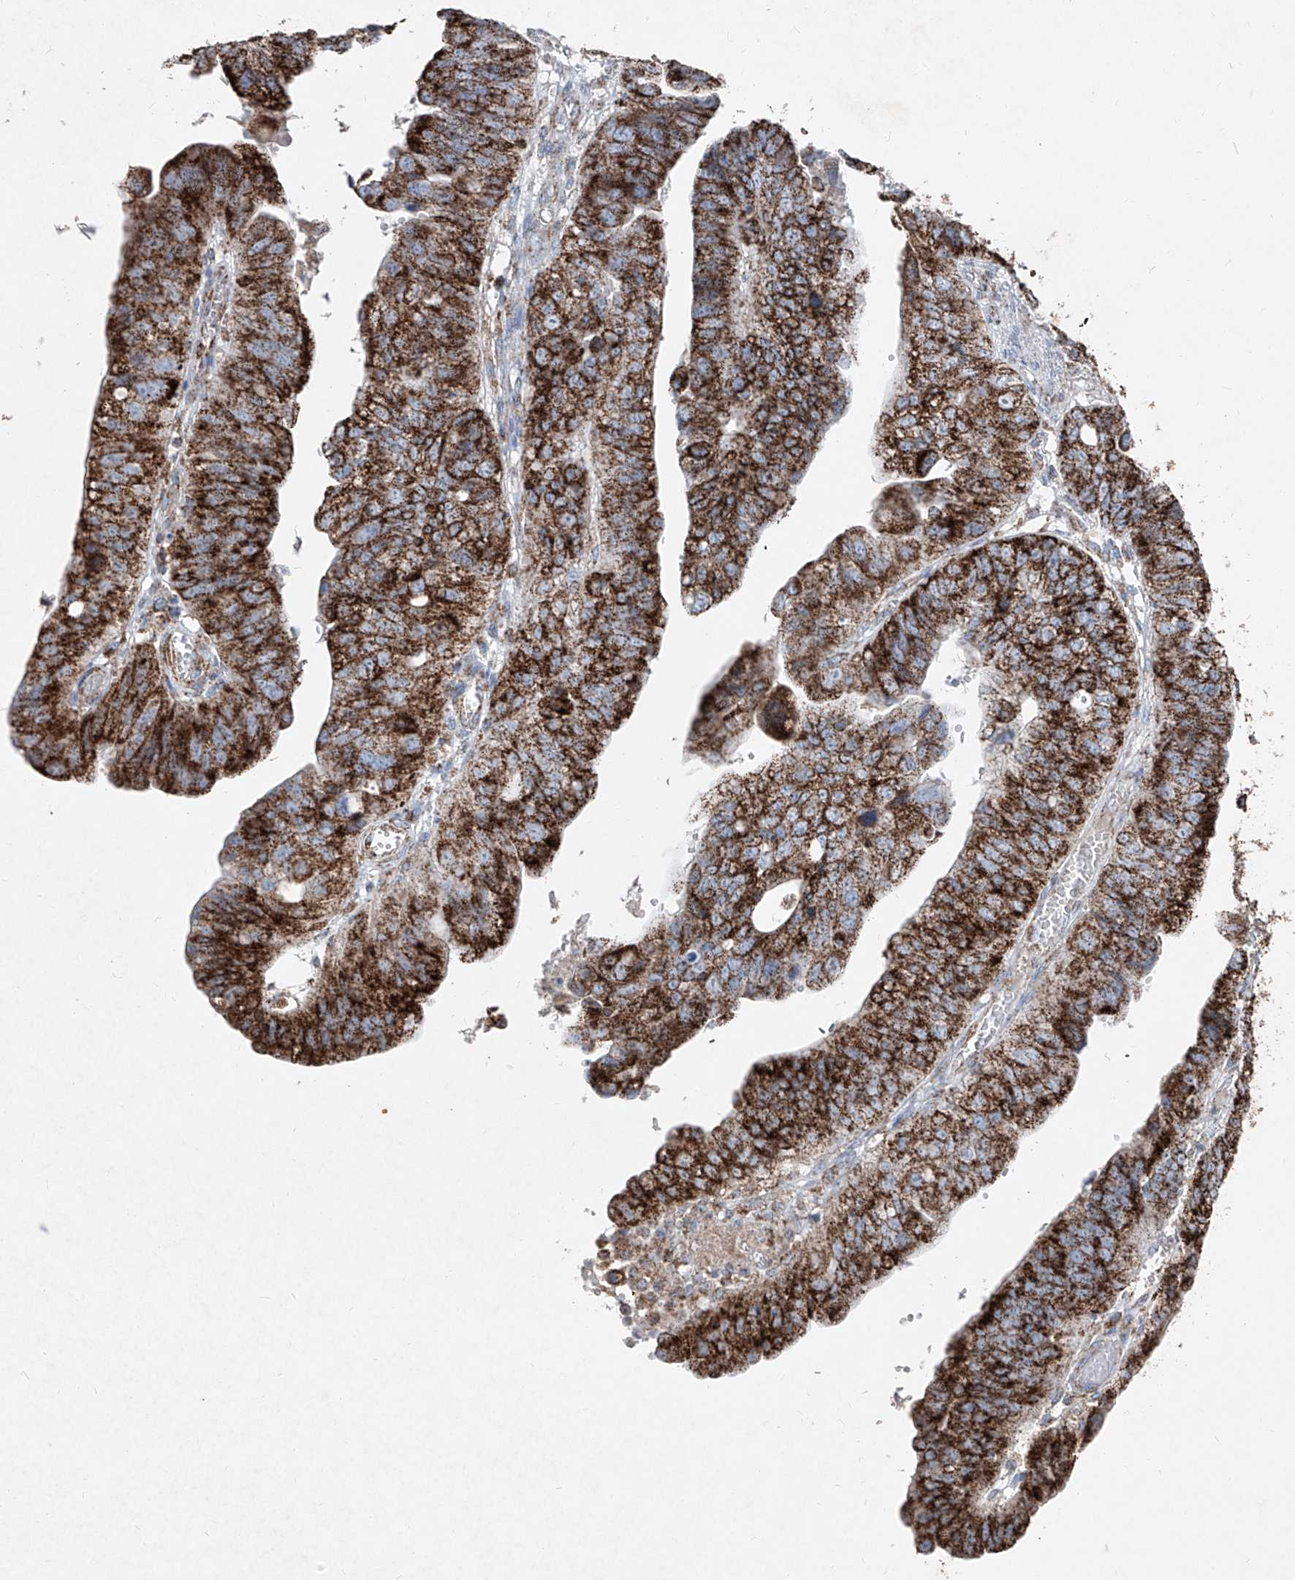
{"staining": {"intensity": "strong", "quantity": ">75%", "location": "cytoplasmic/membranous"}, "tissue": "stomach cancer", "cell_type": "Tumor cells", "image_type": "cancer", "snomed": [{"axis": "morphology", "description": "Adenocarcinoma, NOS"}, {"axis": "topography", "description": "Stomach"}], "caption": "Tumor cells reveal strong cytoplasmic/membranous expression in approximately >75% of cells in stomach adenocarcinoma.", "gene": "ABCD3", "patient": {"sex": "male", "age": 59}}